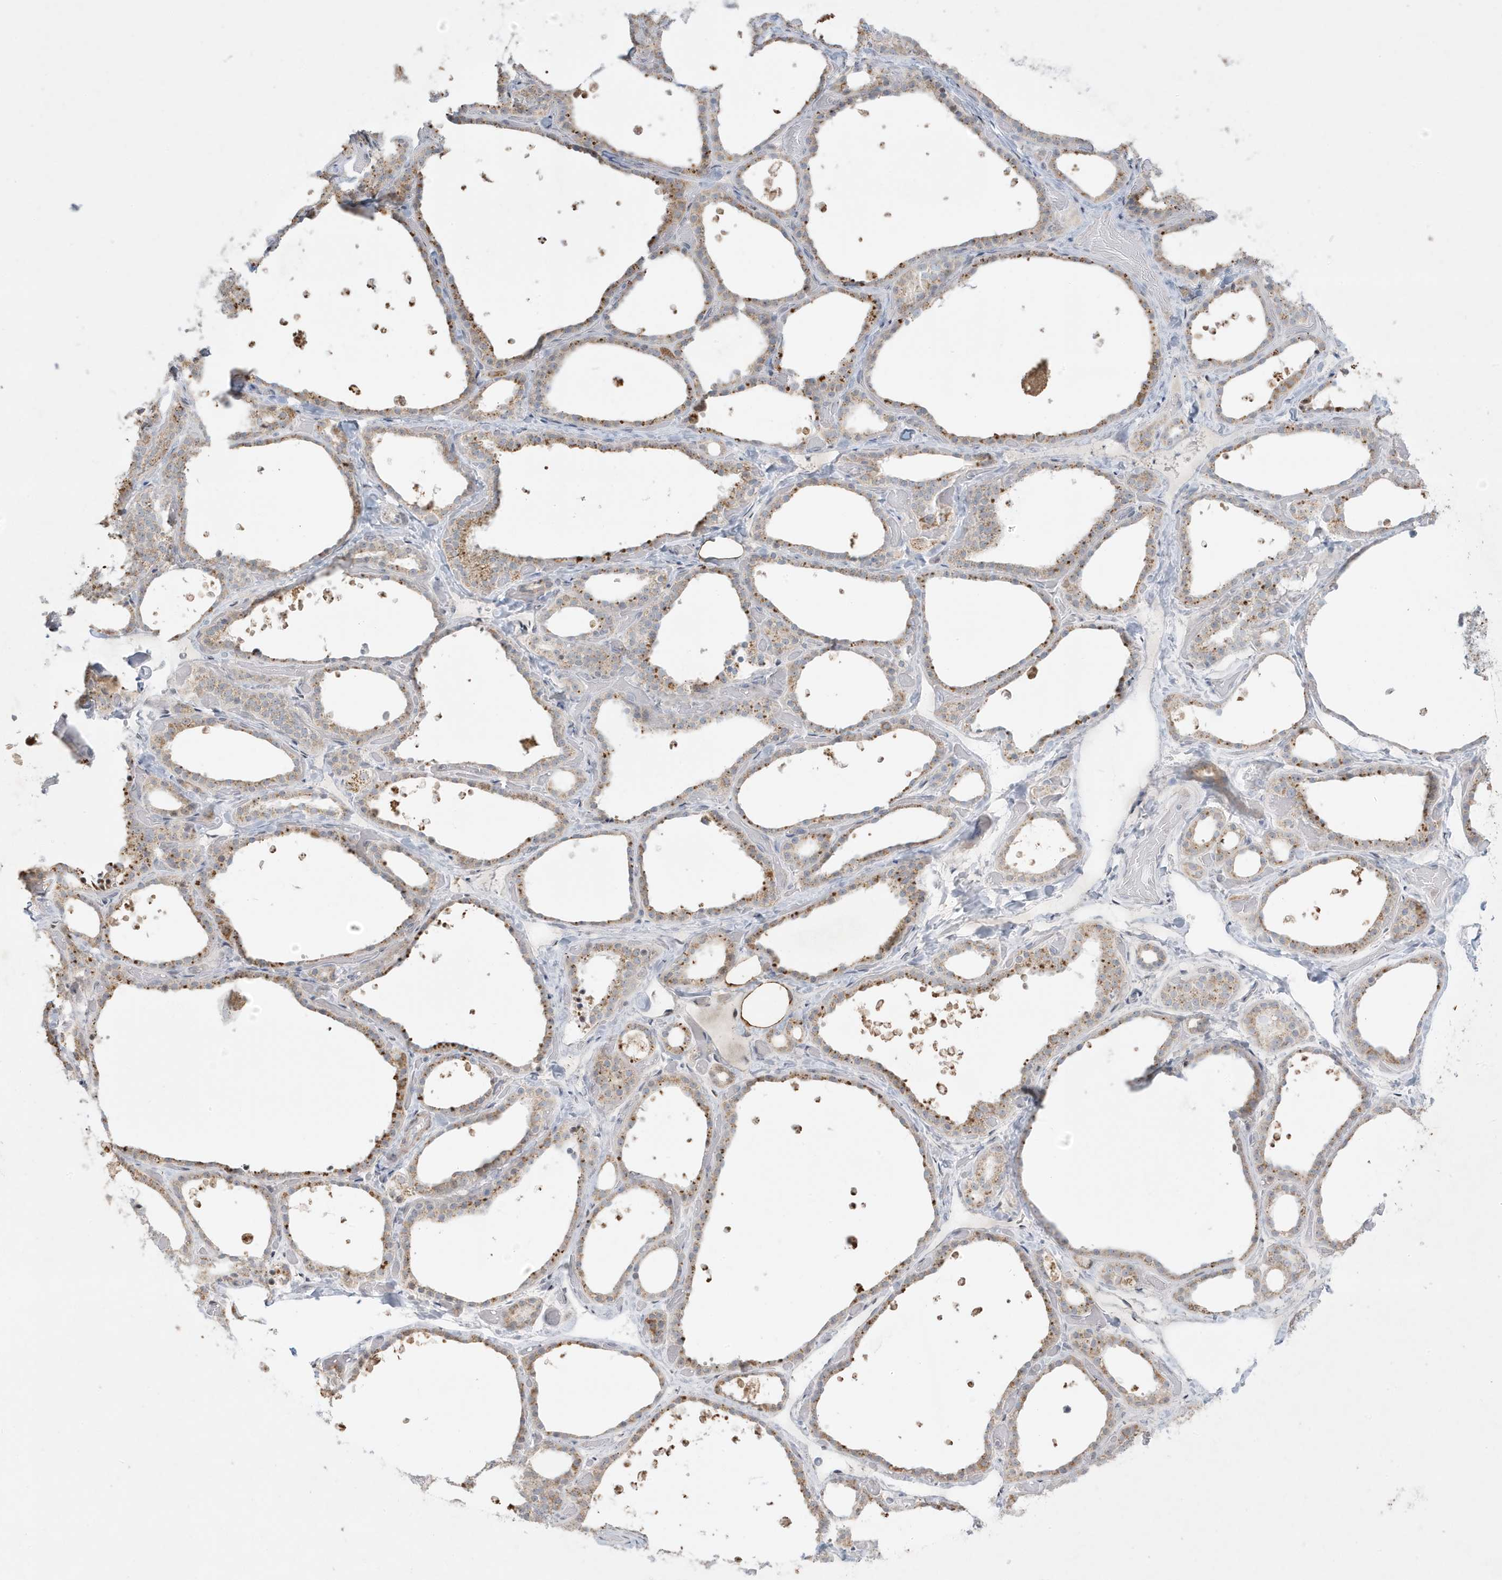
{"staining": {"intensity": "moderate", "quantity": ">75%", "location": "cytoplasmic/membranous"}, "tissue": "thyroid gland", "cell_type": "Glandular cells", "image_type": "normal", "snomed": [{"axis": "morphology", "description": "Normal tissue, NOS"}, {"axis": "topography", "description": "Thyroid gland"}], "caption": "Thyroid gland stained with a brown dye shows moderate cytoplasmic/membranous positive expression in about >75% of glandular cells.", "gene": "FNDC1", "patient": {"sex": "female", "age": 44}}